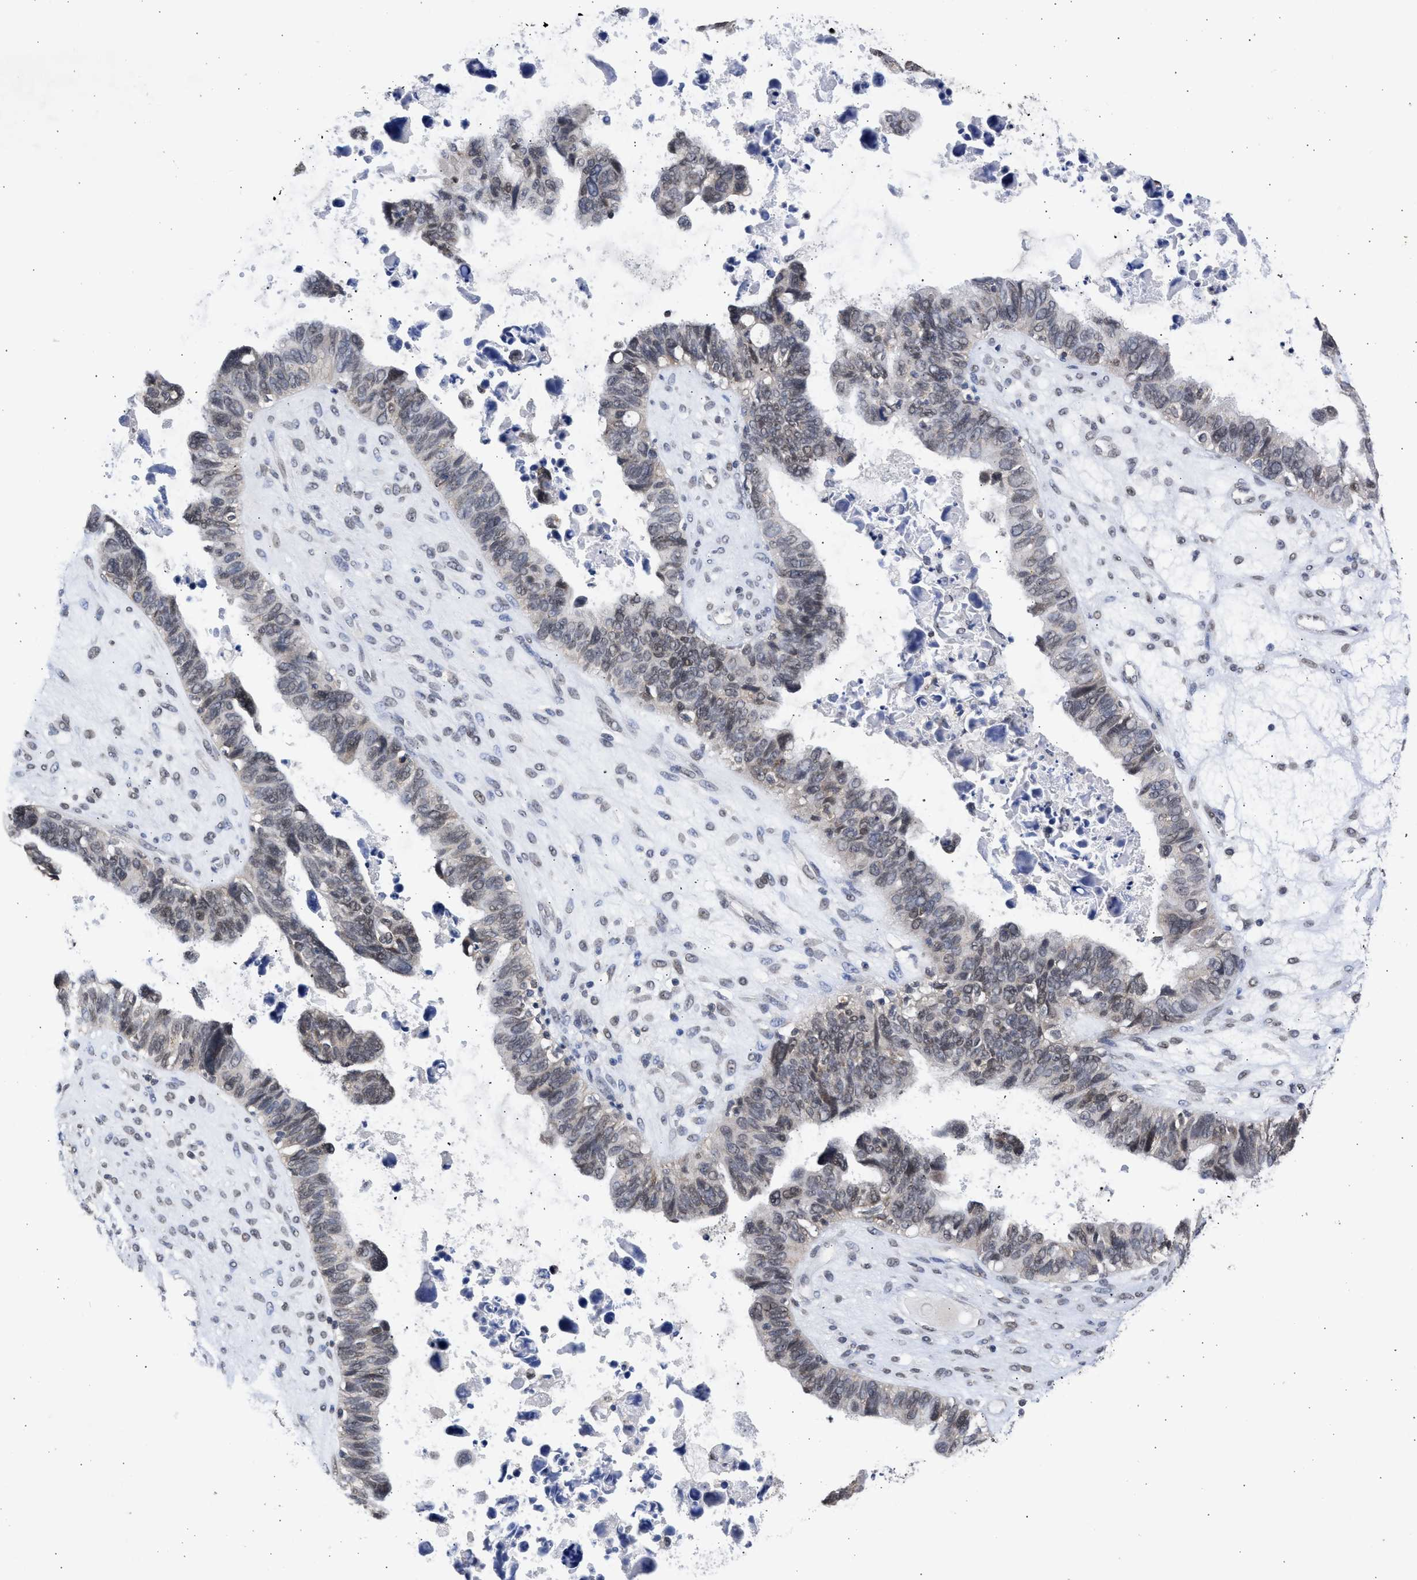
{"staining": {"intensity": "negative", "quantity": "none", "location": "none"}, "tissue": "ovarian cancer", "cell_type": "Tumor cells", "image_type": "cancer", "snomed": [{"axis": "morphology", "description": "Cystadenocarcinoma, serous, NOS"}, {"axis": "topography", "description": "Ovary"}], "caption": "An immunohistochemistry micrograph of ovarian cancer (serous cystadenocarcinoma) is shown. There is no staining in tumor cells of ovarian cancer (serous cystadenocarcinoma).", "gene": "NUP35", "patient": {"sex": "female", "age": 79}}